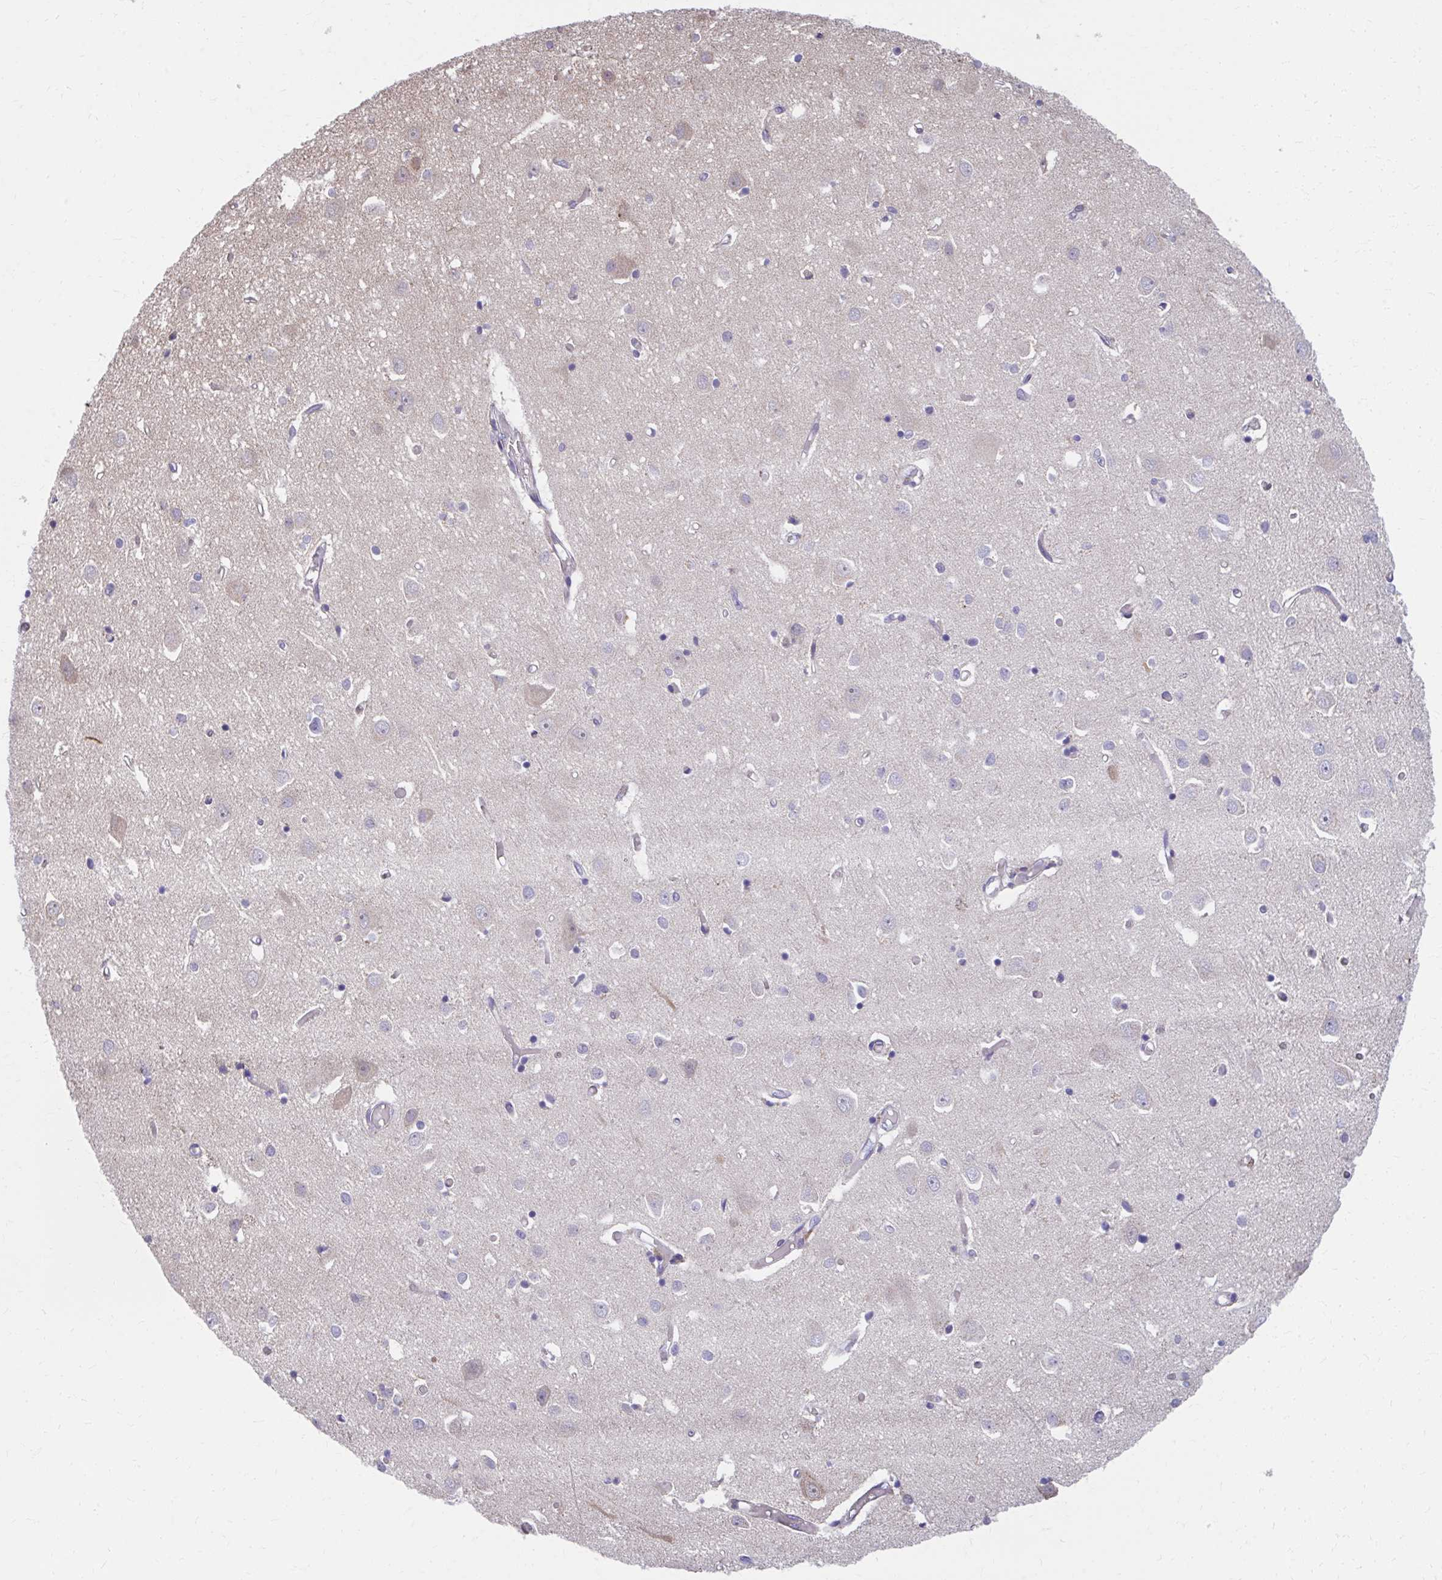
{"staining": {"intensity": "negative", "quantity": "none", "location": "none"}, "tissue": "cerebral cortex", "cell_type": "Endothelial cells", "image_type": "normal", "snomed": [{"axis": "morphology", "description": "Normal tissue, NOS"}, {"axis": "topography", "description": "Cerebral cortex"}], "caption": "Human cerebral cortex stained for a protein using immunohistochemistry (IHC) displays no expression in endothelial cells.", "gene": "ZNF778", "patient": {"sex": "male", "age": 70}}